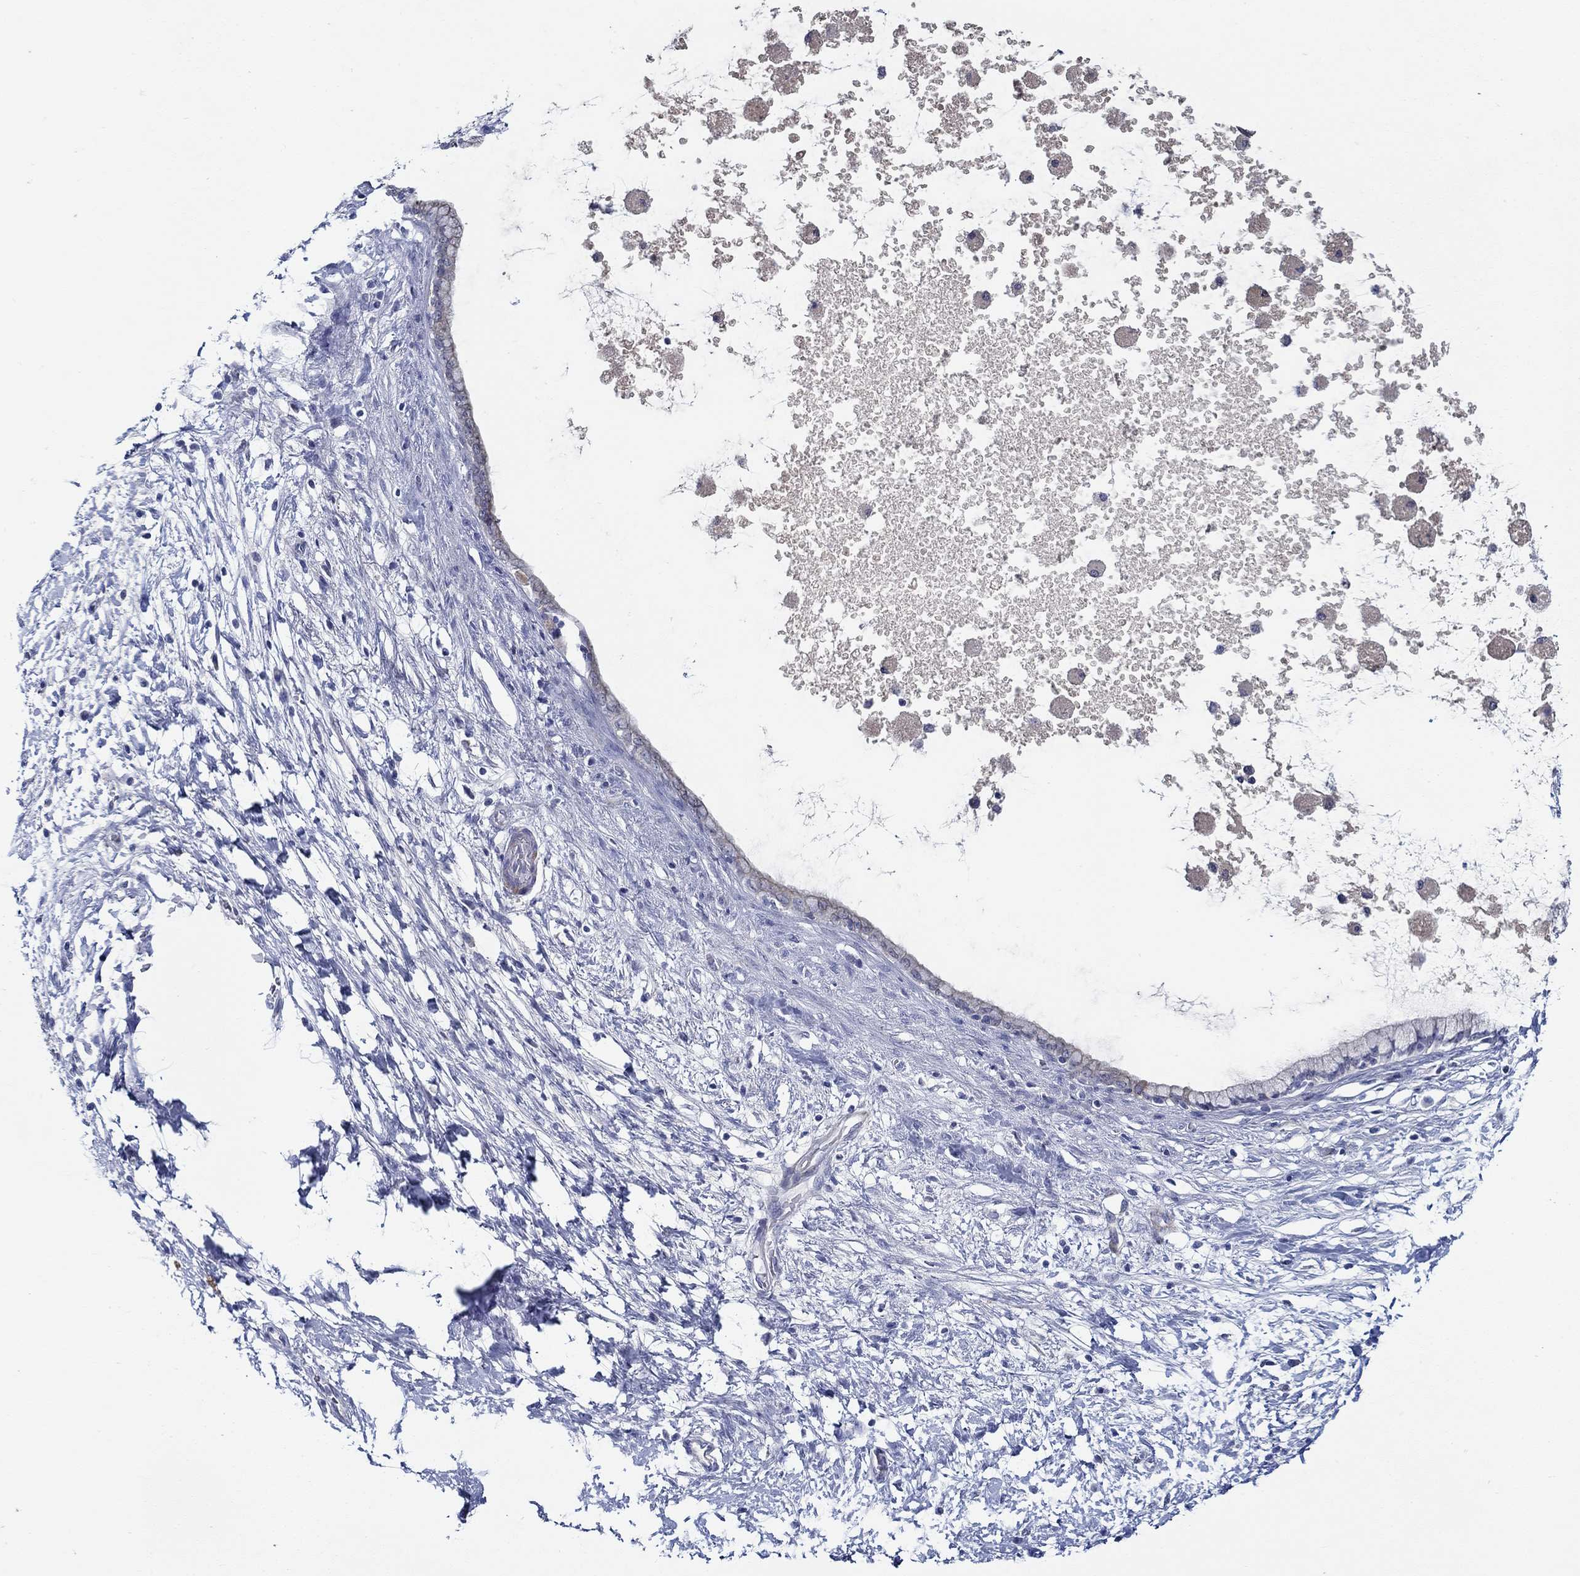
{"staining": {"intensity": "weak", "quantity": "<25%", "location": "cytoplasmic/membranous"}, "tissue": "pancreatic cancer", "cell_type": "Tumor cells", "image_type": "cancer", "snomed": [{"axis": "morphology", "description": "Adenocarcinoma, NOS"}, {"axis": "topography", "description": "Pancreas"}], "caption": "A high-resolution micrograph shows IHC staining of adenocarcinoma (pancreatic), which exhibits no significant positivity in tumor cells.", "gene": "MC2R", "patient": {"sex": "female", "age": 72}}